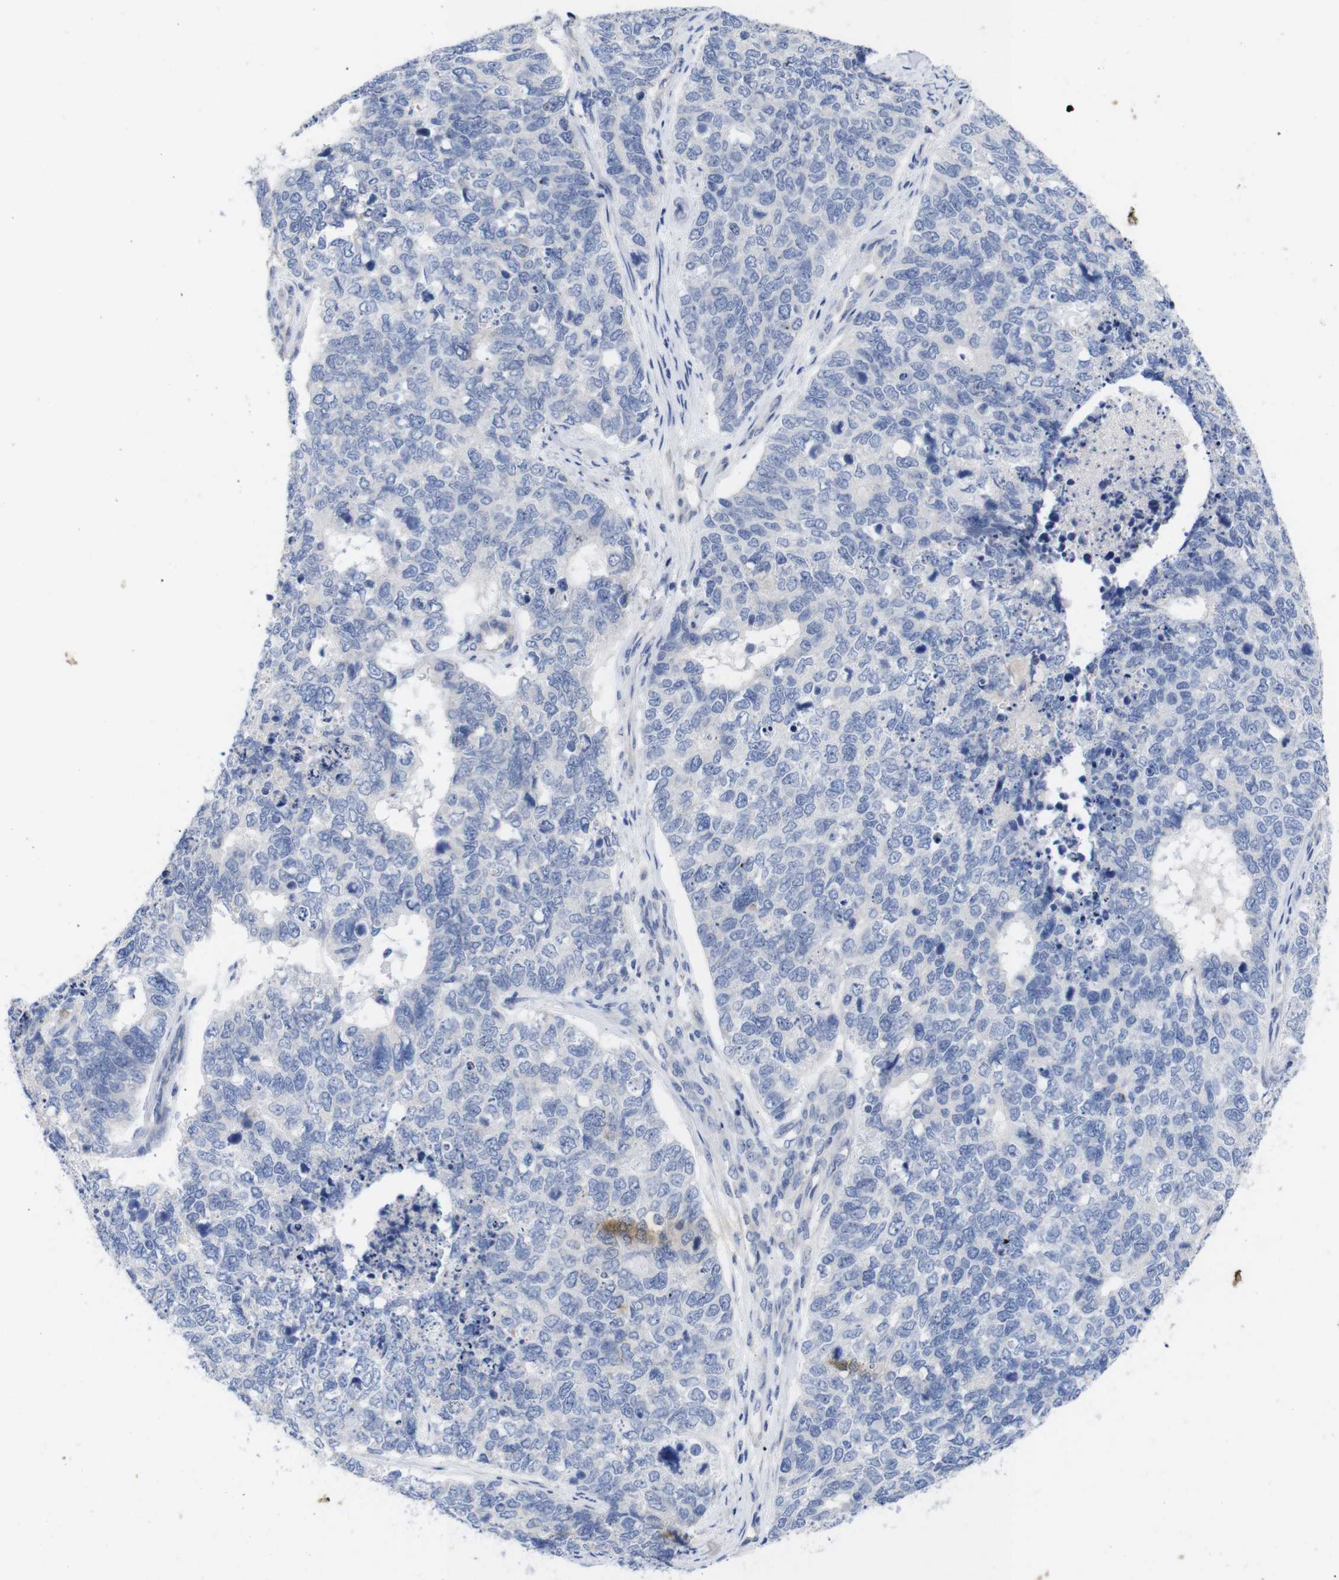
{"staining": {"intensity": "negative", "quantity": "none", "location": "none"}, "tissue": "cervical cancer", "cell_type": "Tumor cells", "image_type": "cancer", "snomed": [{"axis": "morphology", "description": "Squamous cell carcinoma, NOS"}, {"axis": "topography", "description": "Cervix"}], "caption": "This is an IHC image of squamous cell carcinoma (cervical). There is no staining in tumor cells.", "gene": "TNNI3", "patient": {"sex": "female", "age": 63}}